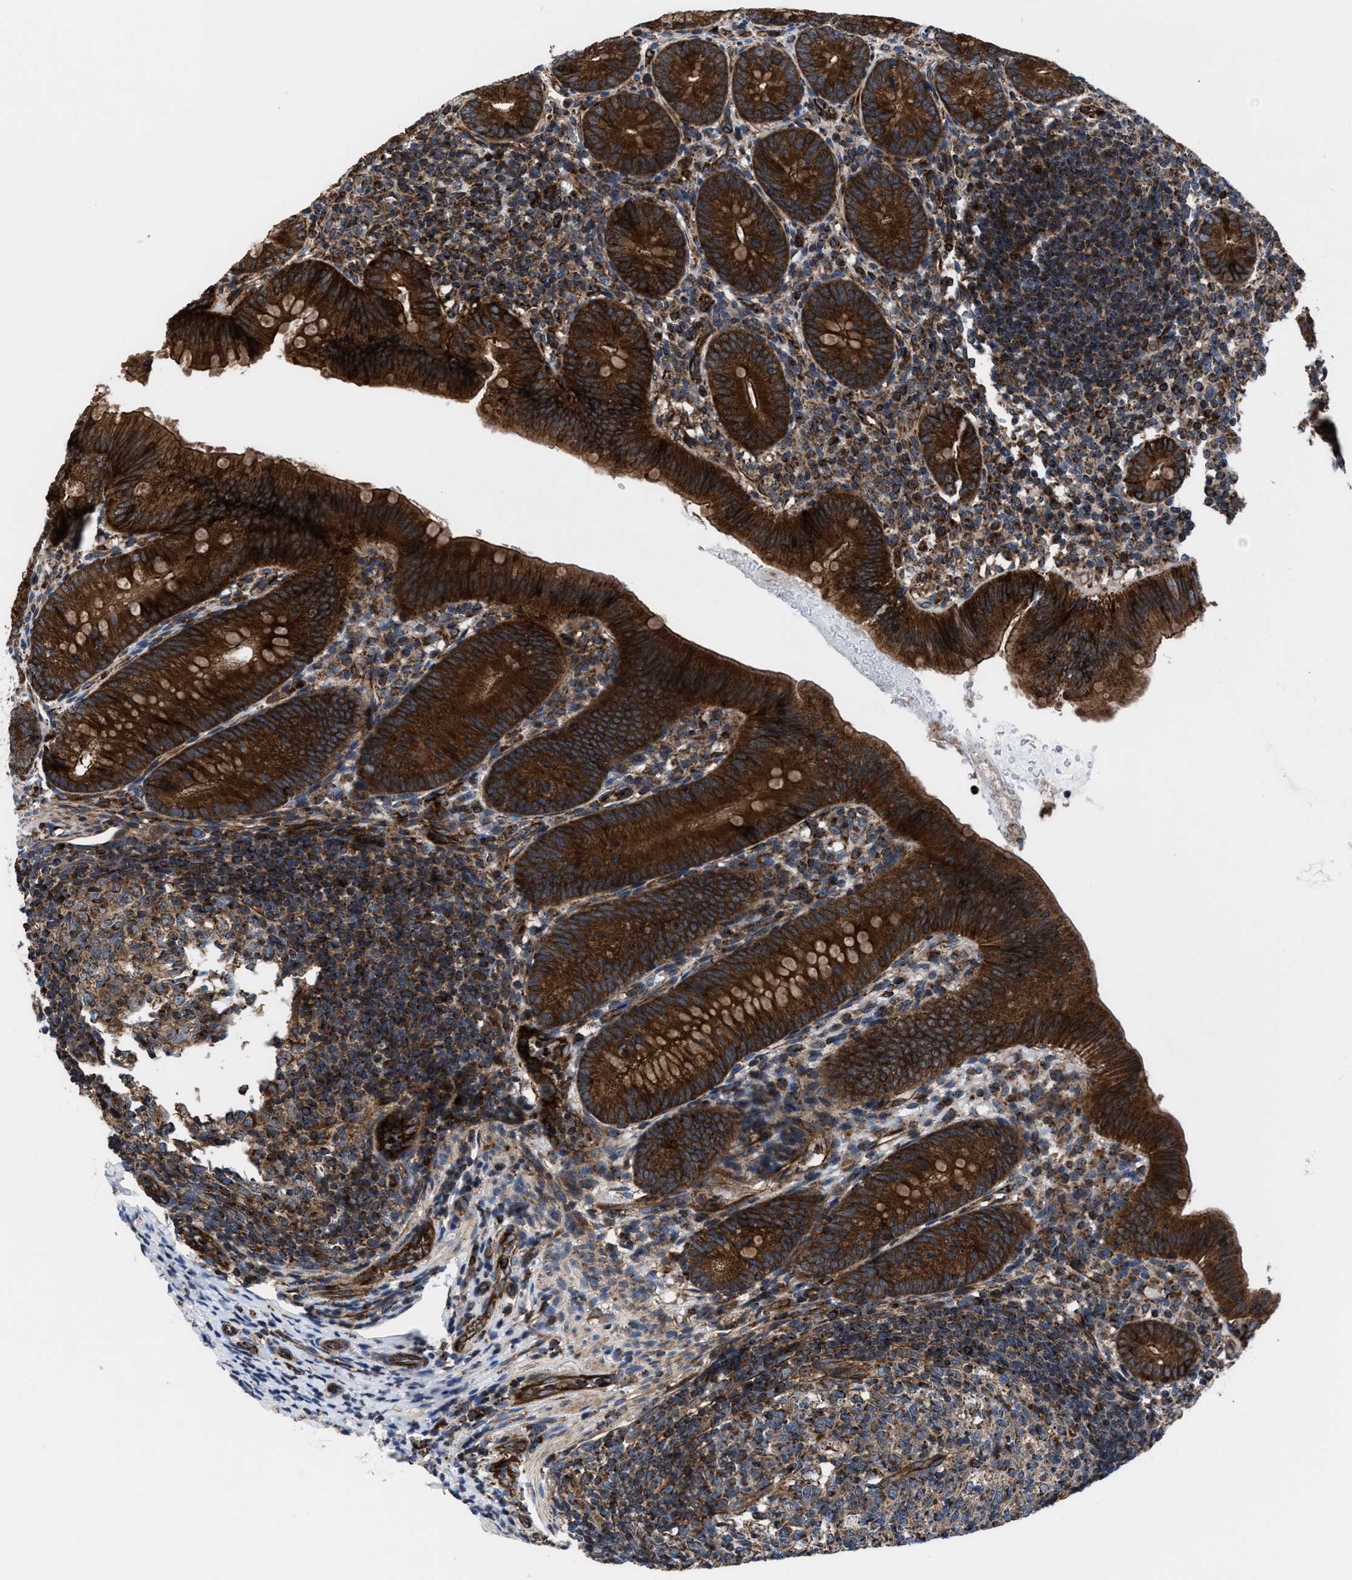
{"staining": {"intensity": "strong", "quantity": ">75%", "location": "cytoplasmic/membranous"}, "tissue": "appendix", "cell_type": "Glandular cells", "image_type": "normal", "snomed": [{"axis": "morphology", "description": "Normal tissue, NOS"}, {"axis": "topography", "description": "Appendix"}], "caption": "Glandular cells exhibit high levels of strong cytoplasmic/membranous staining in approximately >75% of cells in normal appendix.", "gene": "PRR15L", "patient": {"sex": "male", "age": 1}}